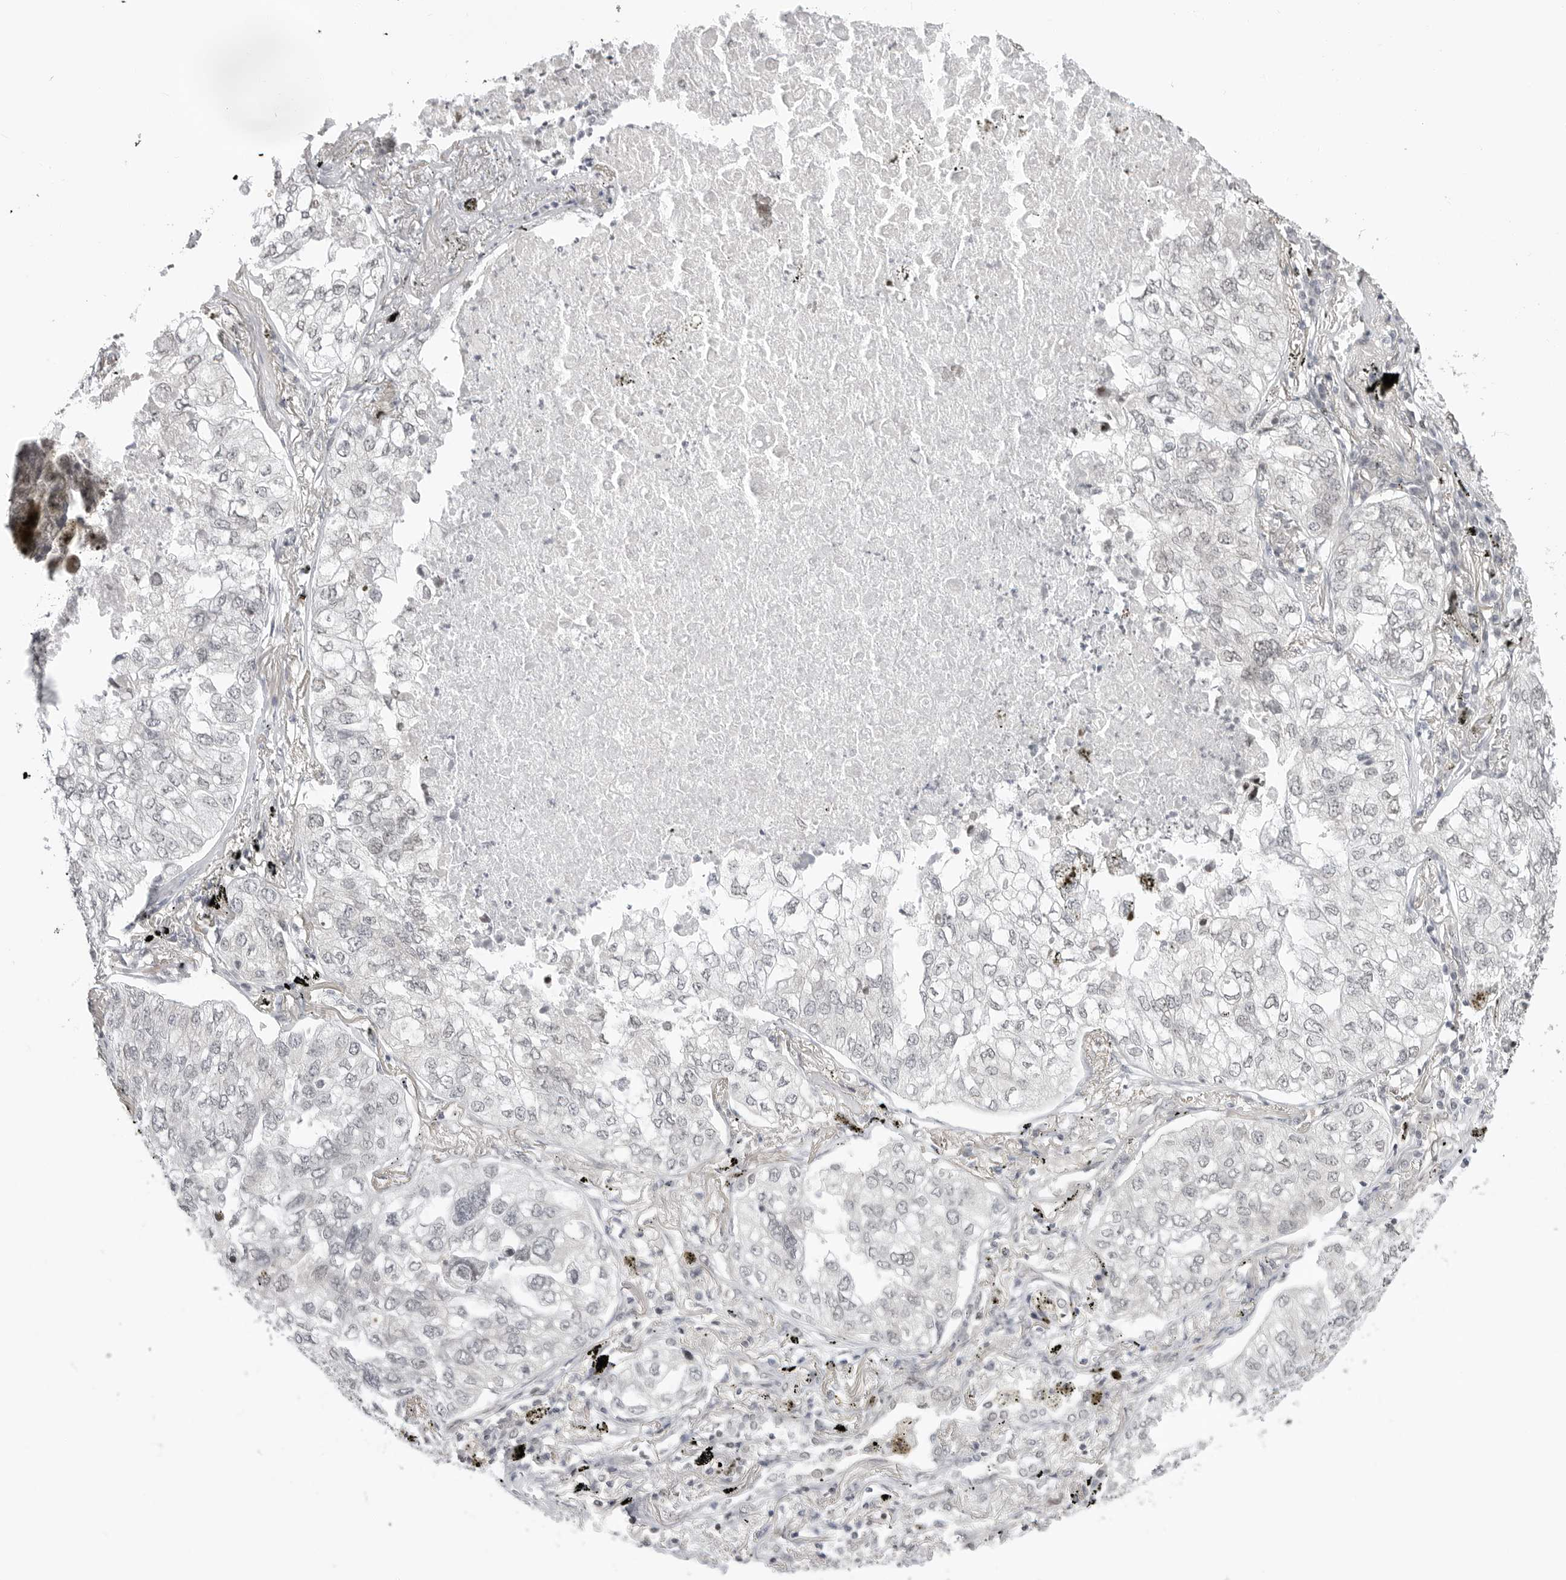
{"staining": {"intensity": "negative", "quantity": "none", "location": "none"}, "tissue": "lung cancer", "cell_type": "Tumor cells", "image_type": "cancer", "snomed": [{"axis": "morphology", "description": "Adenocarcinoma, NOS"}, {"axis": "topography", "description": "Lung"}], "caption": "This is an immunohistochemistry (IHC) photomicrograph of adenocarcinoma (lung). There is no staining in tumor cells.", "gene": "C8orf33", "patient": {"sex": "male", "age": 65}}